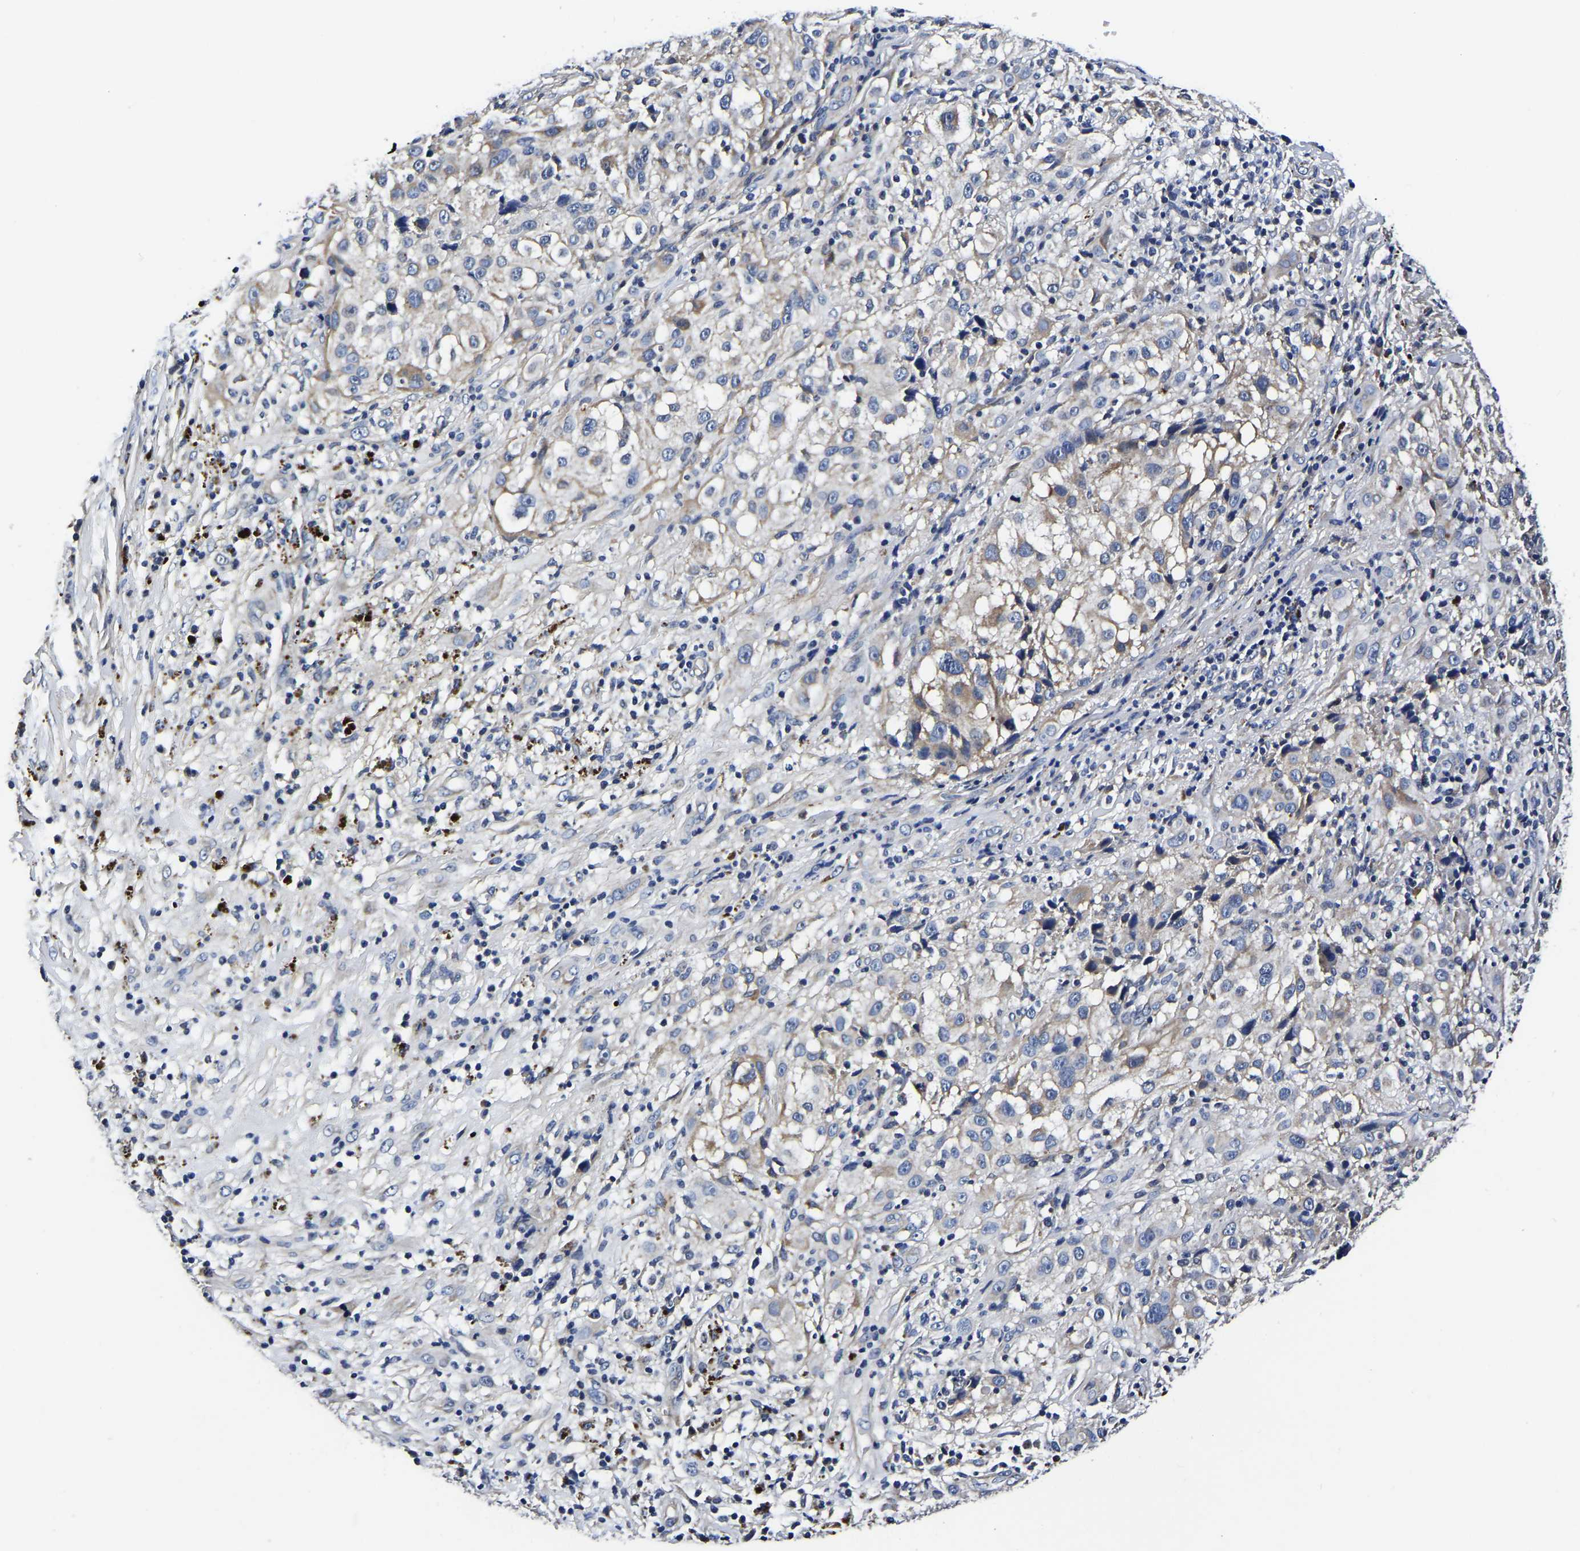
{"staining": {"intensity": "weak", "quantity": "<25%", "location": "cytoplasmic/membranous"}, "tissue": "melanoma", "cell_type": "Tumor cells", "image_type": "cancer", "snomed": [{"axis": "morphology", "description": "Necrosis, NOS"}, {"axis": "morphology", "description": "Malignant melanoma, NOS"}, {"axis": "topography", "description": "Skin"}], "caption": "An IHC histopathology image of malignant melanoma is shown. There is no staining in tumor cells of malignant melanoma.", "gene": "KCTD17", "patient": {"sex": "female", "age": 87}}